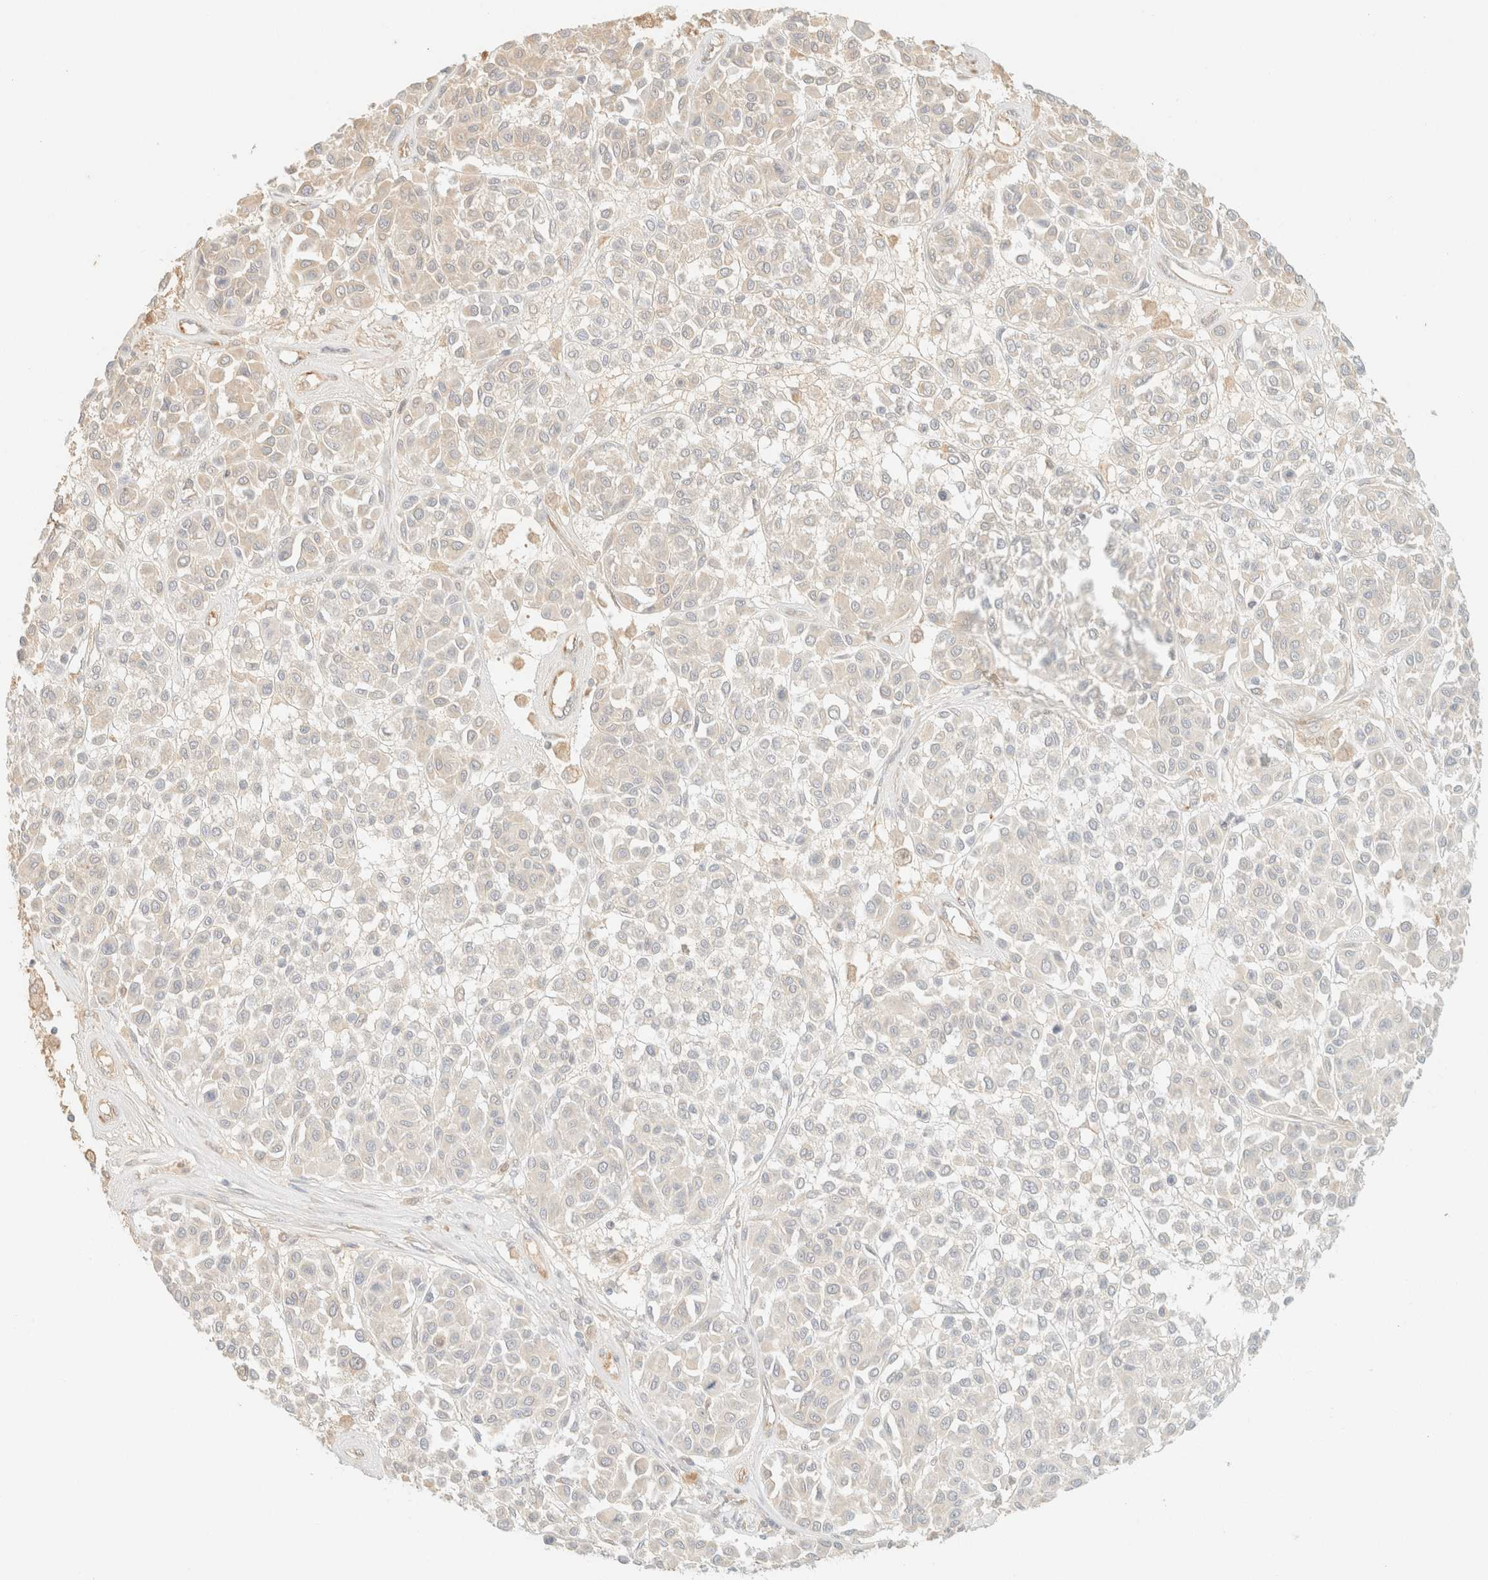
{"staining": {"intensity": "moderate", "quantity": "<25%", "location": "cytoplasmic/membranous"}, "tissue": "melanoma", "cell_type": "Tumor cells", "image_type": "cancer", "snomed": [{"axis": "morphology", "description": "Malignant melanoma, Metastatic site"}, {"axis": "topography", "description": "Soft tissue"}], "caption": "Immunohistochemical staining of malignant melanoma (metastatic site) reveals moderate cytoplasmic/membranous protein expression in approximately <25% of tumor cells.", "gene": "SPARCL1", "patient": {"sex": "male", "age": 41}}